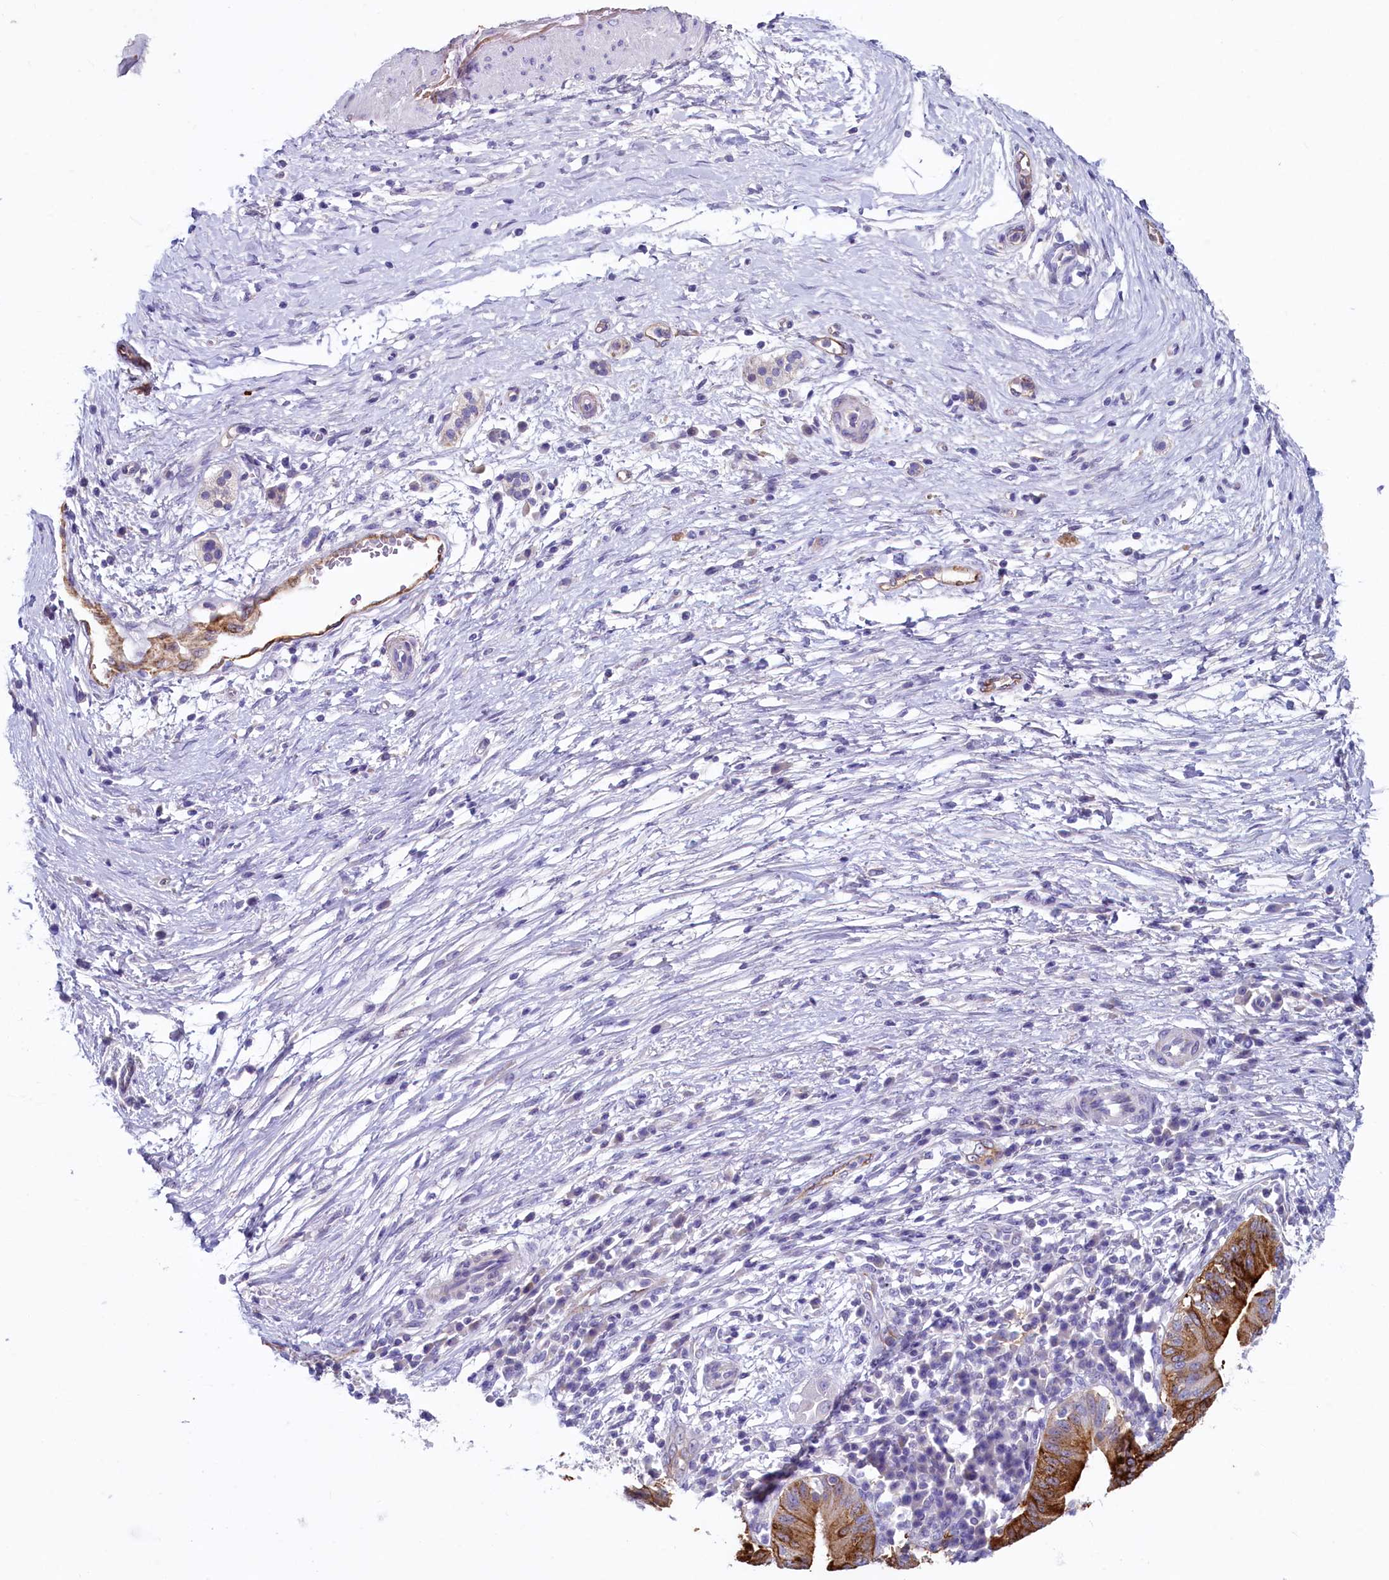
{"staining": {"intensity": "strong", "quantity": "25%-75%", "location": "cytoplasmic/membranous"}, "tissue": "pancreatic cancer", "cell_type": "Tumor cells", "image_type": "cancer", "snomed": [{"axis": "morphology", "description": "Adenocarcinoma, NOS"}, {"axis": "topography", "description": "Pancreas"}], "caption": "Immunohistochemistry (DAB (3,3'-diaminobenzidine)) staining of adenocarcinoma (pancreatic) shows strong cytoplasmic/membranous protein staining in approximately 25%-75% of tumor cells.", "gene": "INSC", "patient": {"sex": "male", "age": 68}}